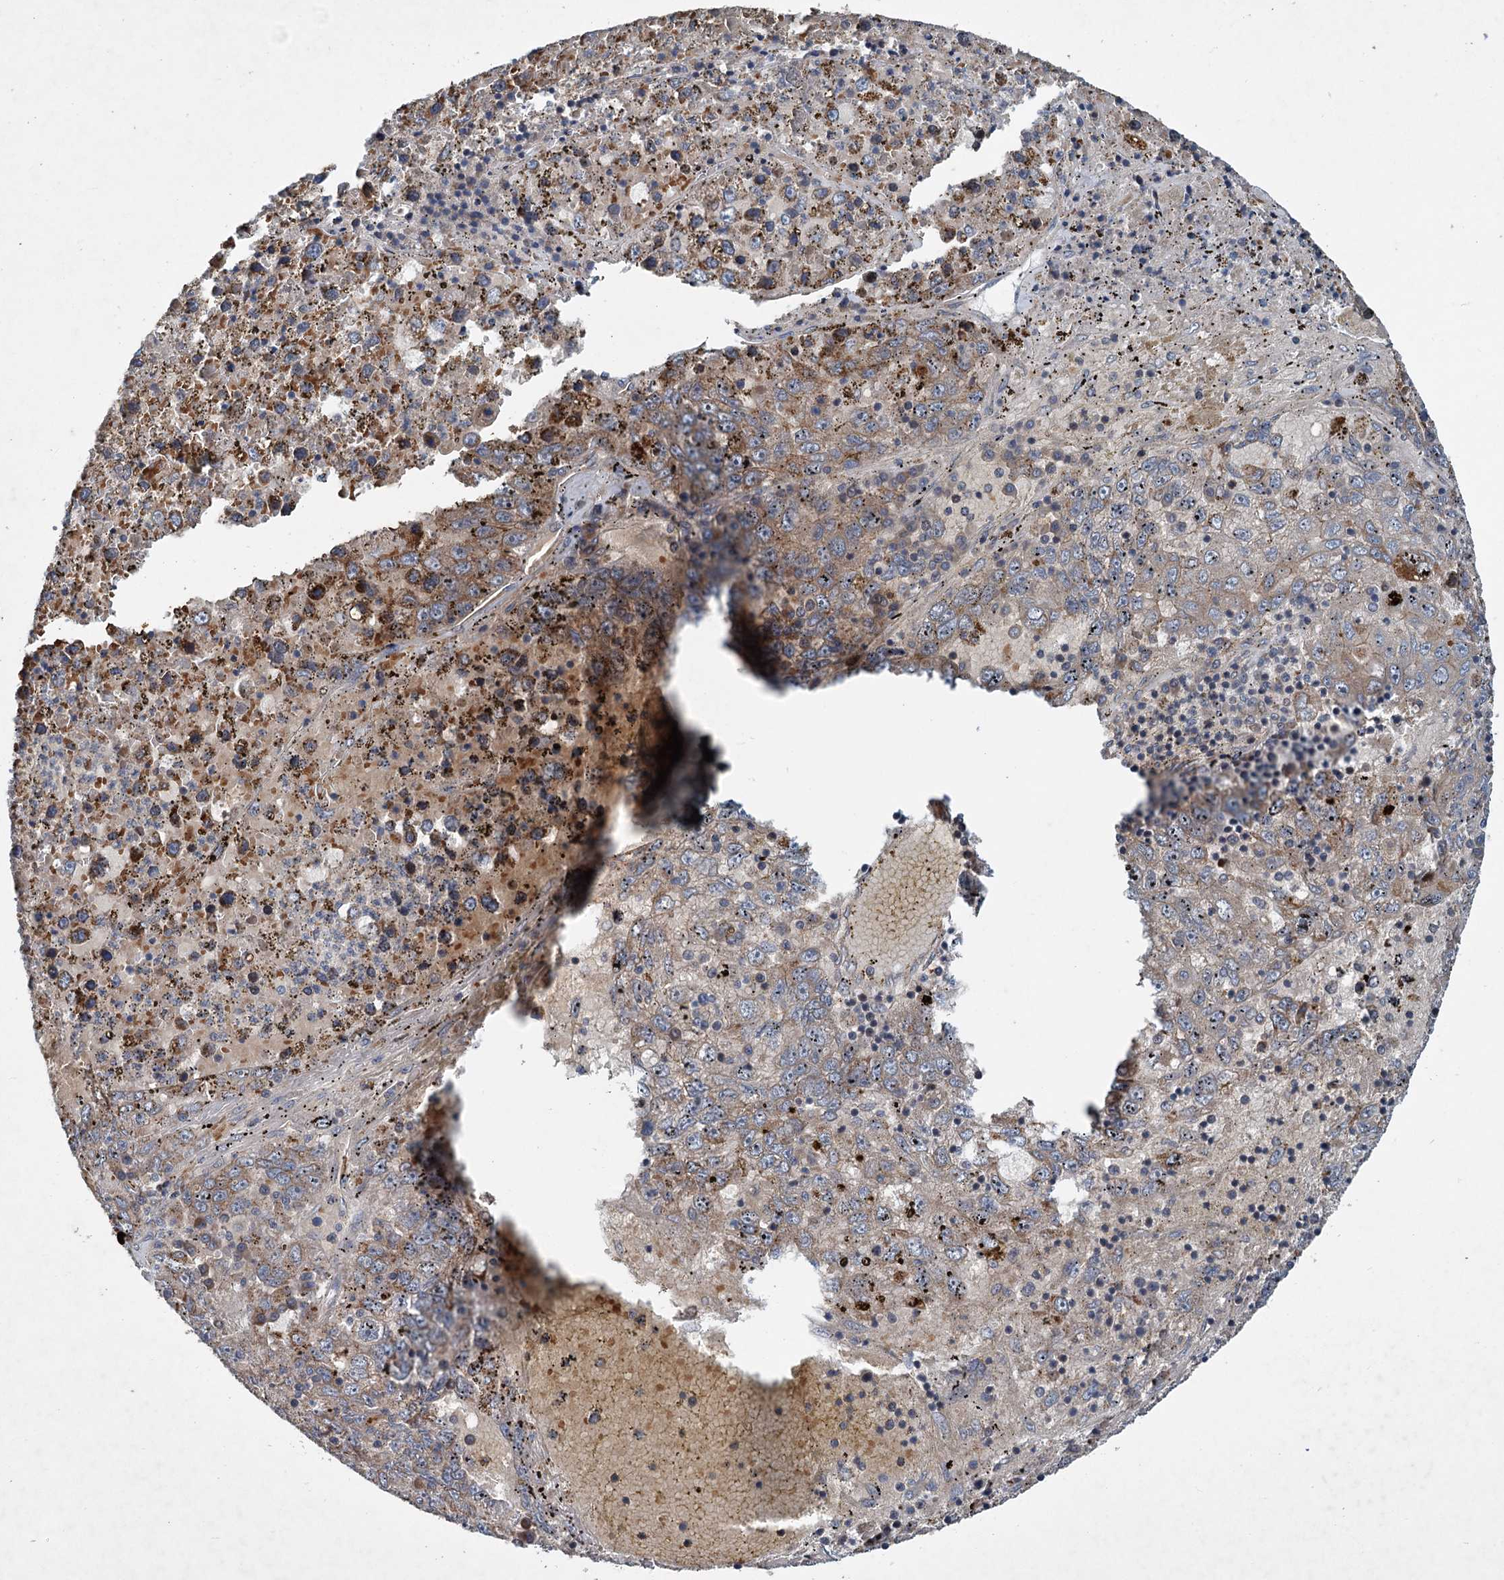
{"staining": {"intensity": "moderate", "quantity": "25%-75%", "location": "cytoplasmic/membranous"}, "tissue": "liver cancer", "cell_type": "Tumor cells", "image_type": "cancer", "snomed": [{"axis": "morphology", "description": "Carcinoma, Hepatocellular, NOS"}, {"axis": "topography", "description": "Liver"}], "caption": "DAB (3,3'-diaminobenzidine) immunohistochemical staining of human liver cancer (hepatocellular carcinoma) displays moderate cytoplasmic/membranous protein expression in about 25%-75% of tumor cells.", "gene": "N4BP2L2", "patient": {"sex": "male", "age": 49}}